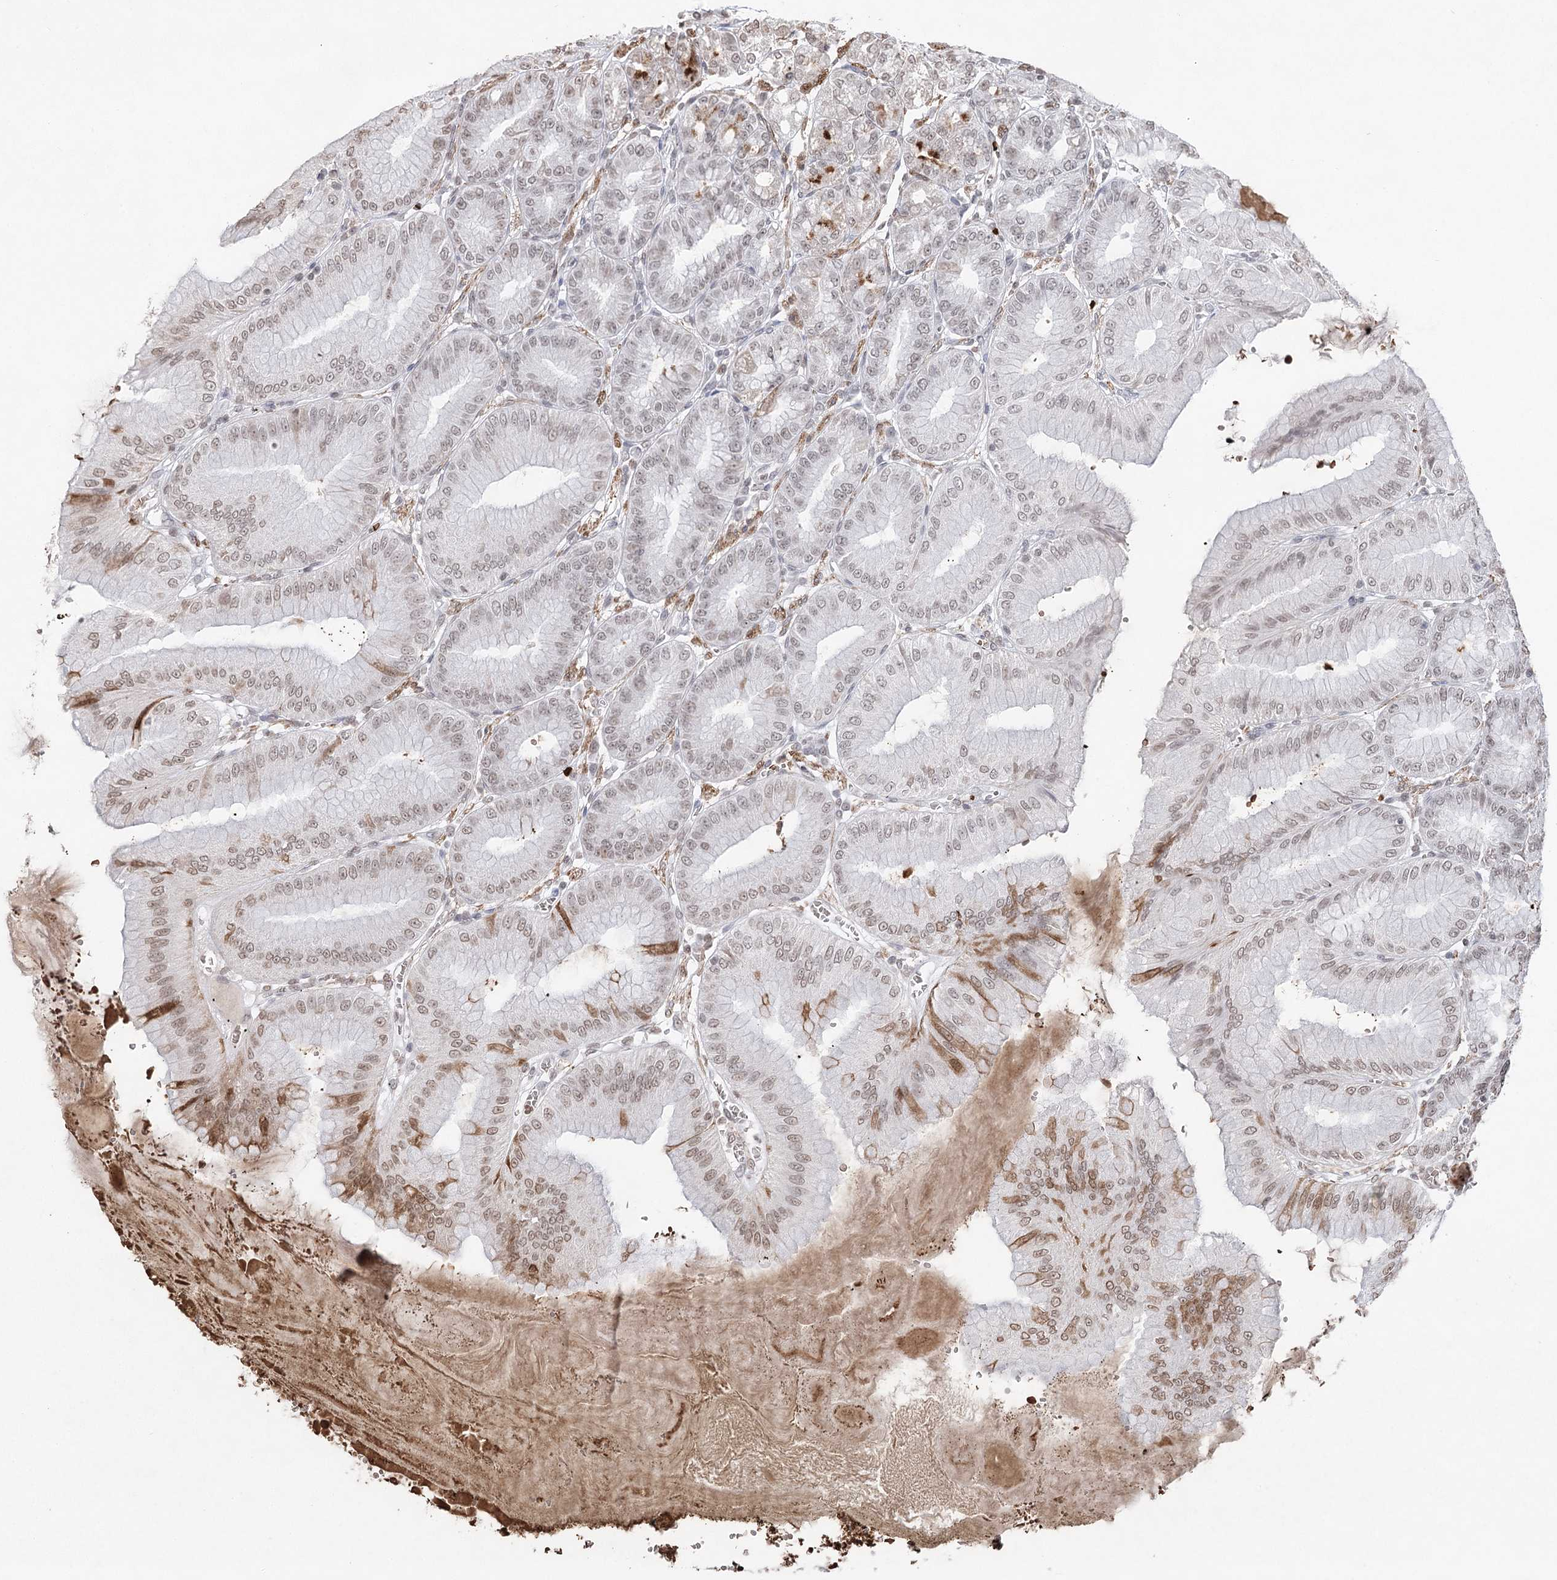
{"staining": {"intensity": "weak", "quantity": "25%-75%", "location": "cytoplasmic/membranous,nuclear"}, "tissue": "stomach", "cell_type": "Glandular cells", "image_type": "normal", "snomed": [{"axis": "morphology", "description": "Normal tissue, NOS"}, {"axis": "topography", "description": "Stomach, lower"}], "caption": "Immunohistochemistry (IHC) (DAB) staining of benign human stomach exhibits weak cytoplasmic/membranous,nuclear protein staining in approximately 25%-75% of glandular cells. Nuclei are stained in blue.", "gene": "ENSG00000275740", "patient": {"sex": "male", "age": 71}}